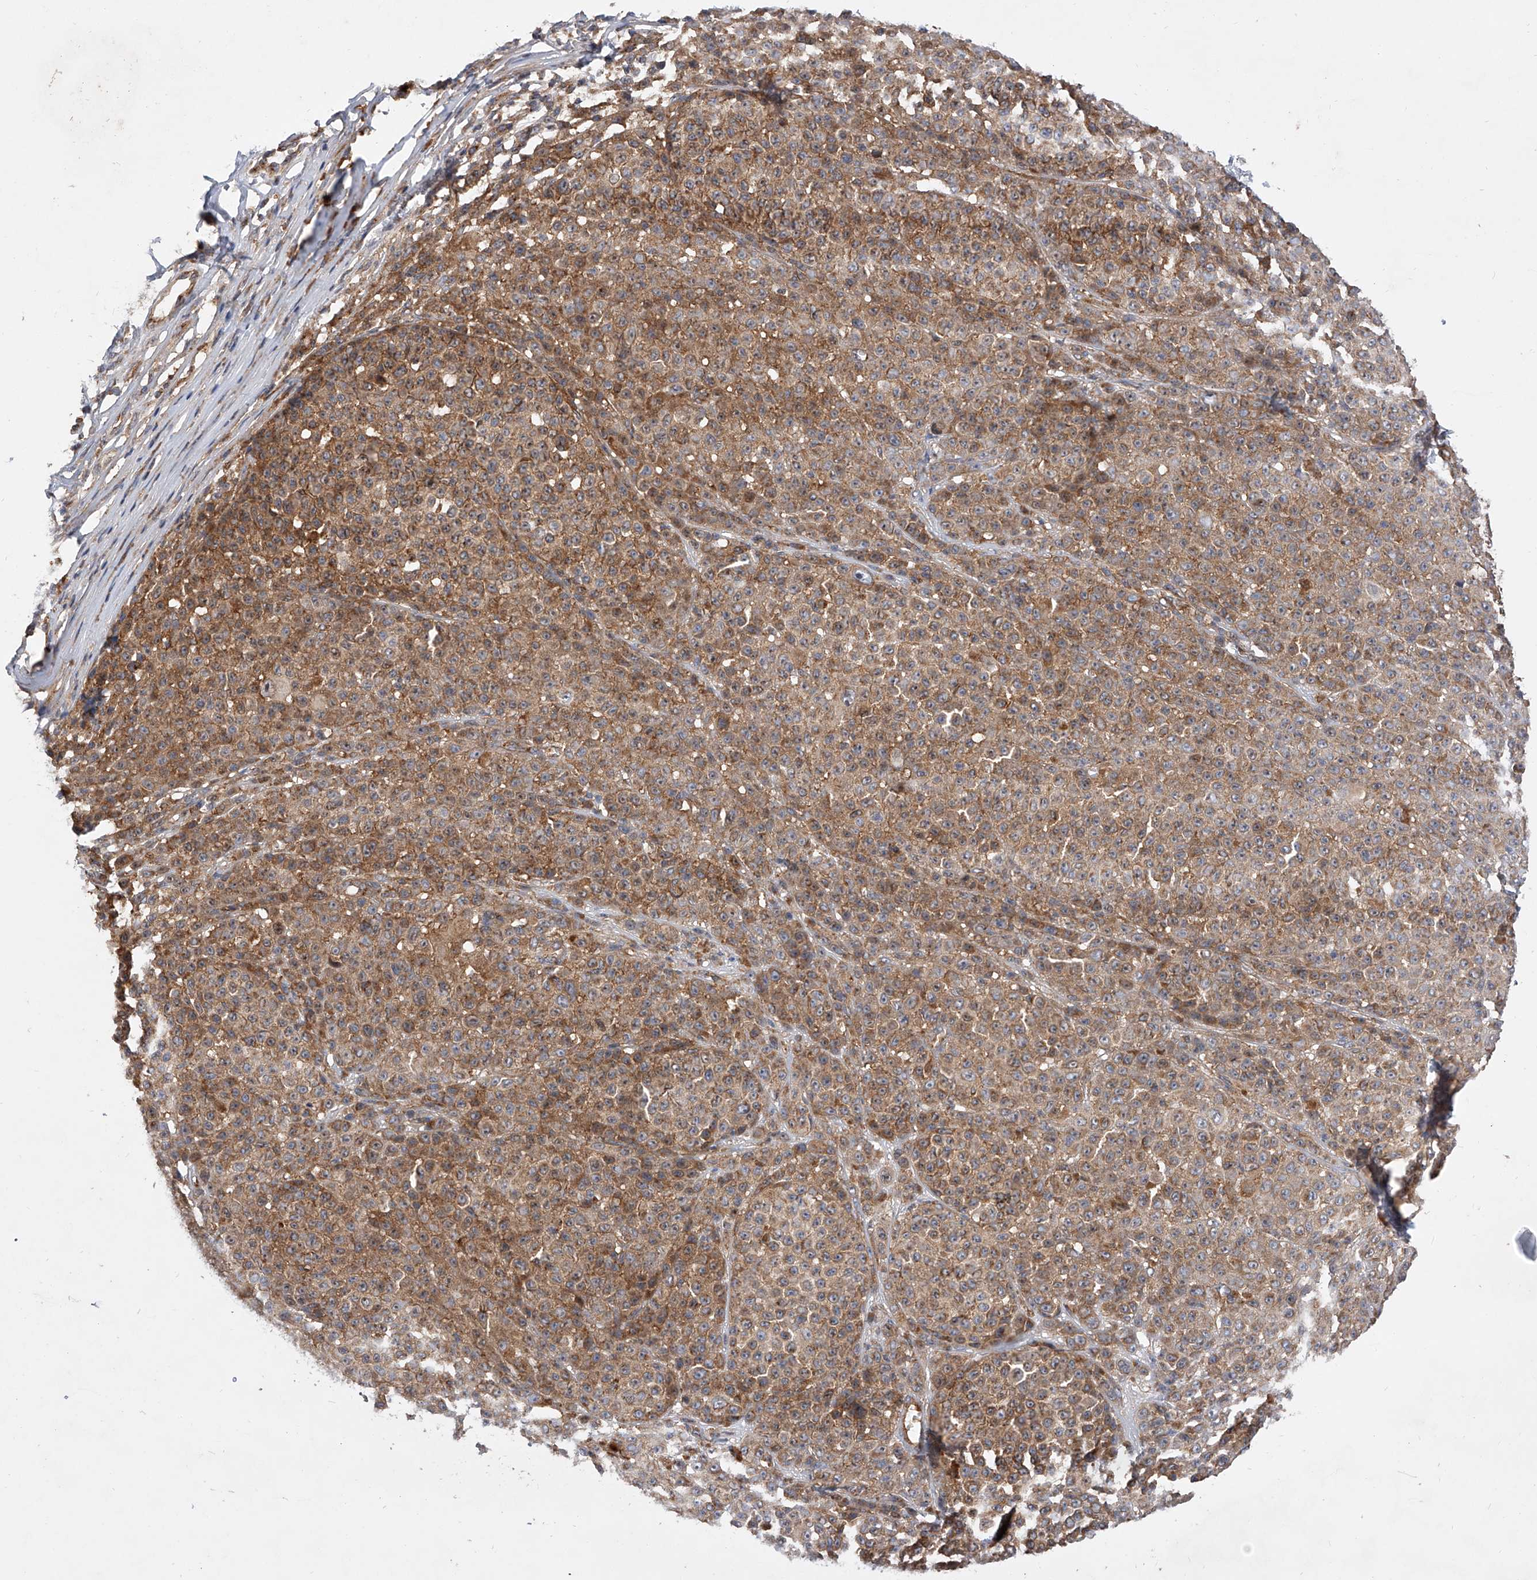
{"staining": {"intensity": "moderate", "quantity": ">75%", "location": "cytoplasmic/membranous"}, "tissue": "melanoma", "cell_type": "Tumor cells", "image_type": "cancer", "snomed": [{"axis": "morphology", "description": "Malignant melanoma, NOS"}, {"axis": "topography", "description": "Skin"}], "caption": "A photomicrograph showing moderate cytoplasmic/membranous staining in approximately >75% of tumor cells in melanoma, as visualized by brown immunohistochemical staining.", "gene": "CFAP410", "patient": {"sex": "female", "age": 94}}